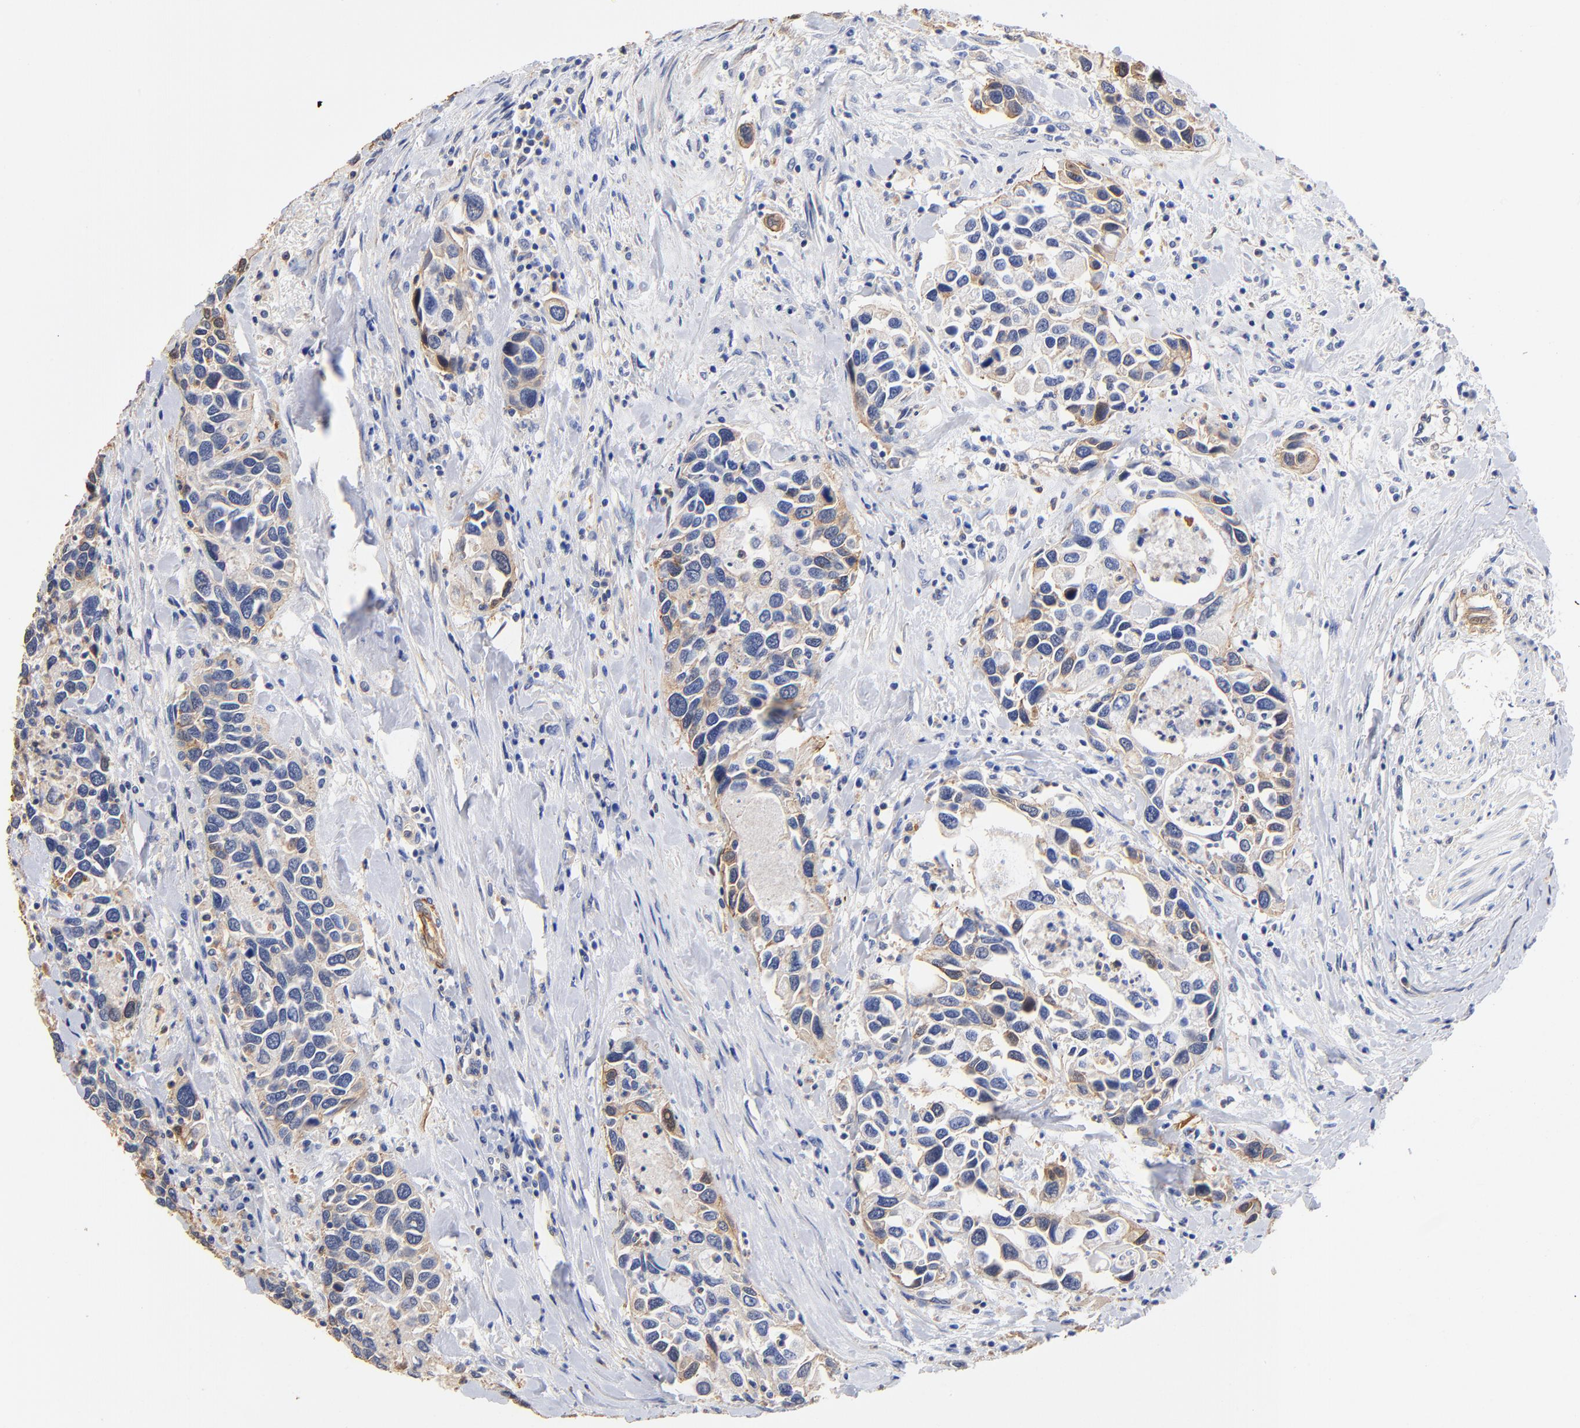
{"staining": {"intensity": "weak", "quantity": "25%-75%", "location": "cytoplasmic/membranous"}, "tissue": "urothelial cancer", "cell_type": "Tumor cells", "image_type": "cancer", "snomed": [{"axis": "morphology", "description": "Urothelial carcinoma, High grade"}, {"axis": "topography", "description": "Urinary bladder"}], "caption": "Immunohistochemical staining of human high-grade urothelial carcinoma exhibits low levels of weak cytoplasmic/membranous protein expression in about 25%-75% of tumor cells.", "gene": "TAGLN2", "patient": {"sex": "male", "age": 66}}